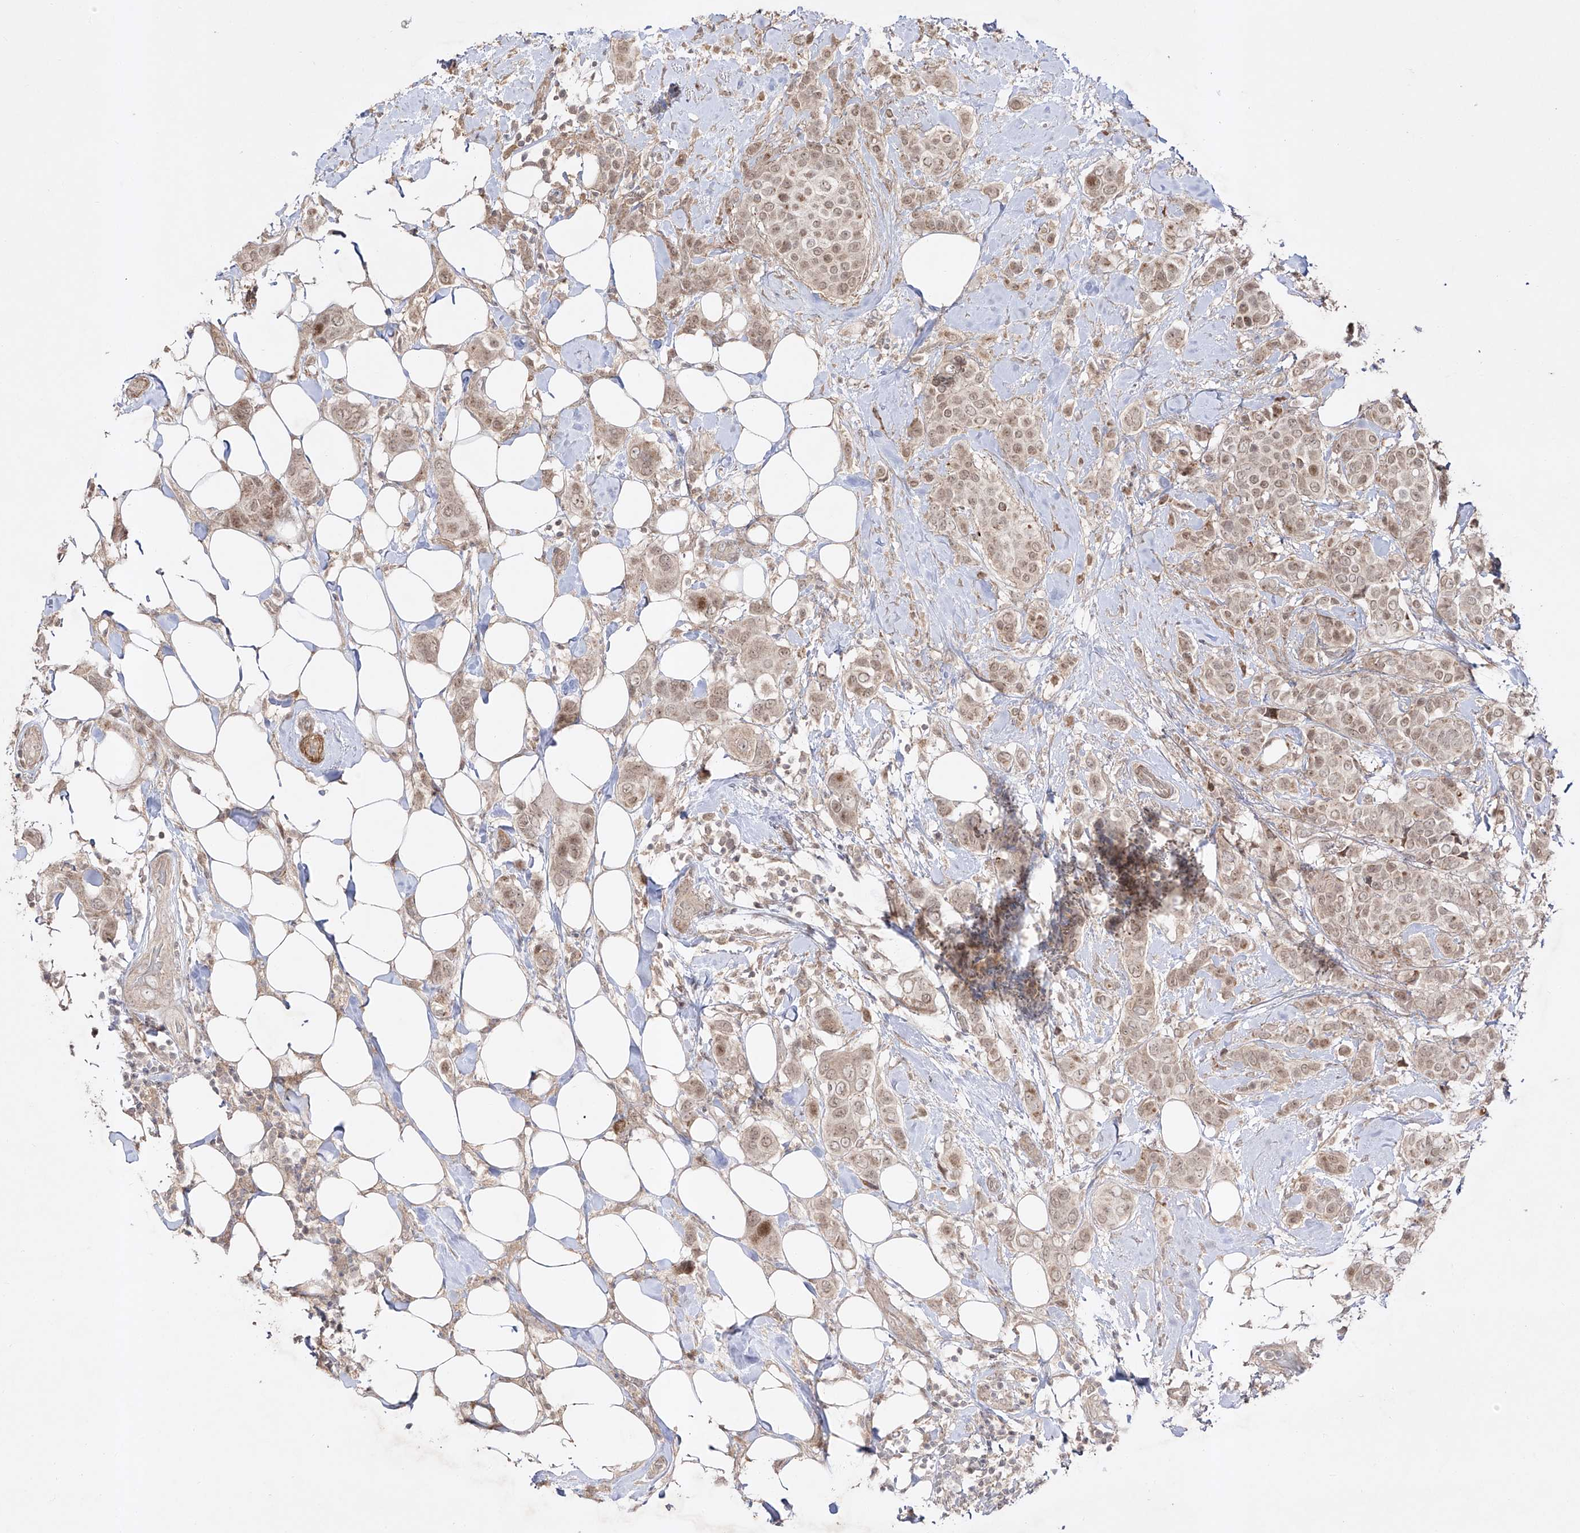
{"staining": {"intensity": "weak", "quantity": ">75%", "location": "cytoplasmic/membranous,nuclear"}, "tissue": "breast cancer", "cell_type": "Tumor cells", "image_type": "cancer", "snomed": [{"axis": "morphology", "description": "Lobular carcinoma"}, {"axis": "topography", "description": "Breast"}], "caption": "Protein expression analysis of human breast lobular carcinoma reveals weak cytoplasmic/membranous and nuclear staining in about >75% of tumor cells. The protein is shown in brown color, while the nuclei are stained blue.", "gene": "KDM1B", "patient": {"sex": "female", "age": 51}}